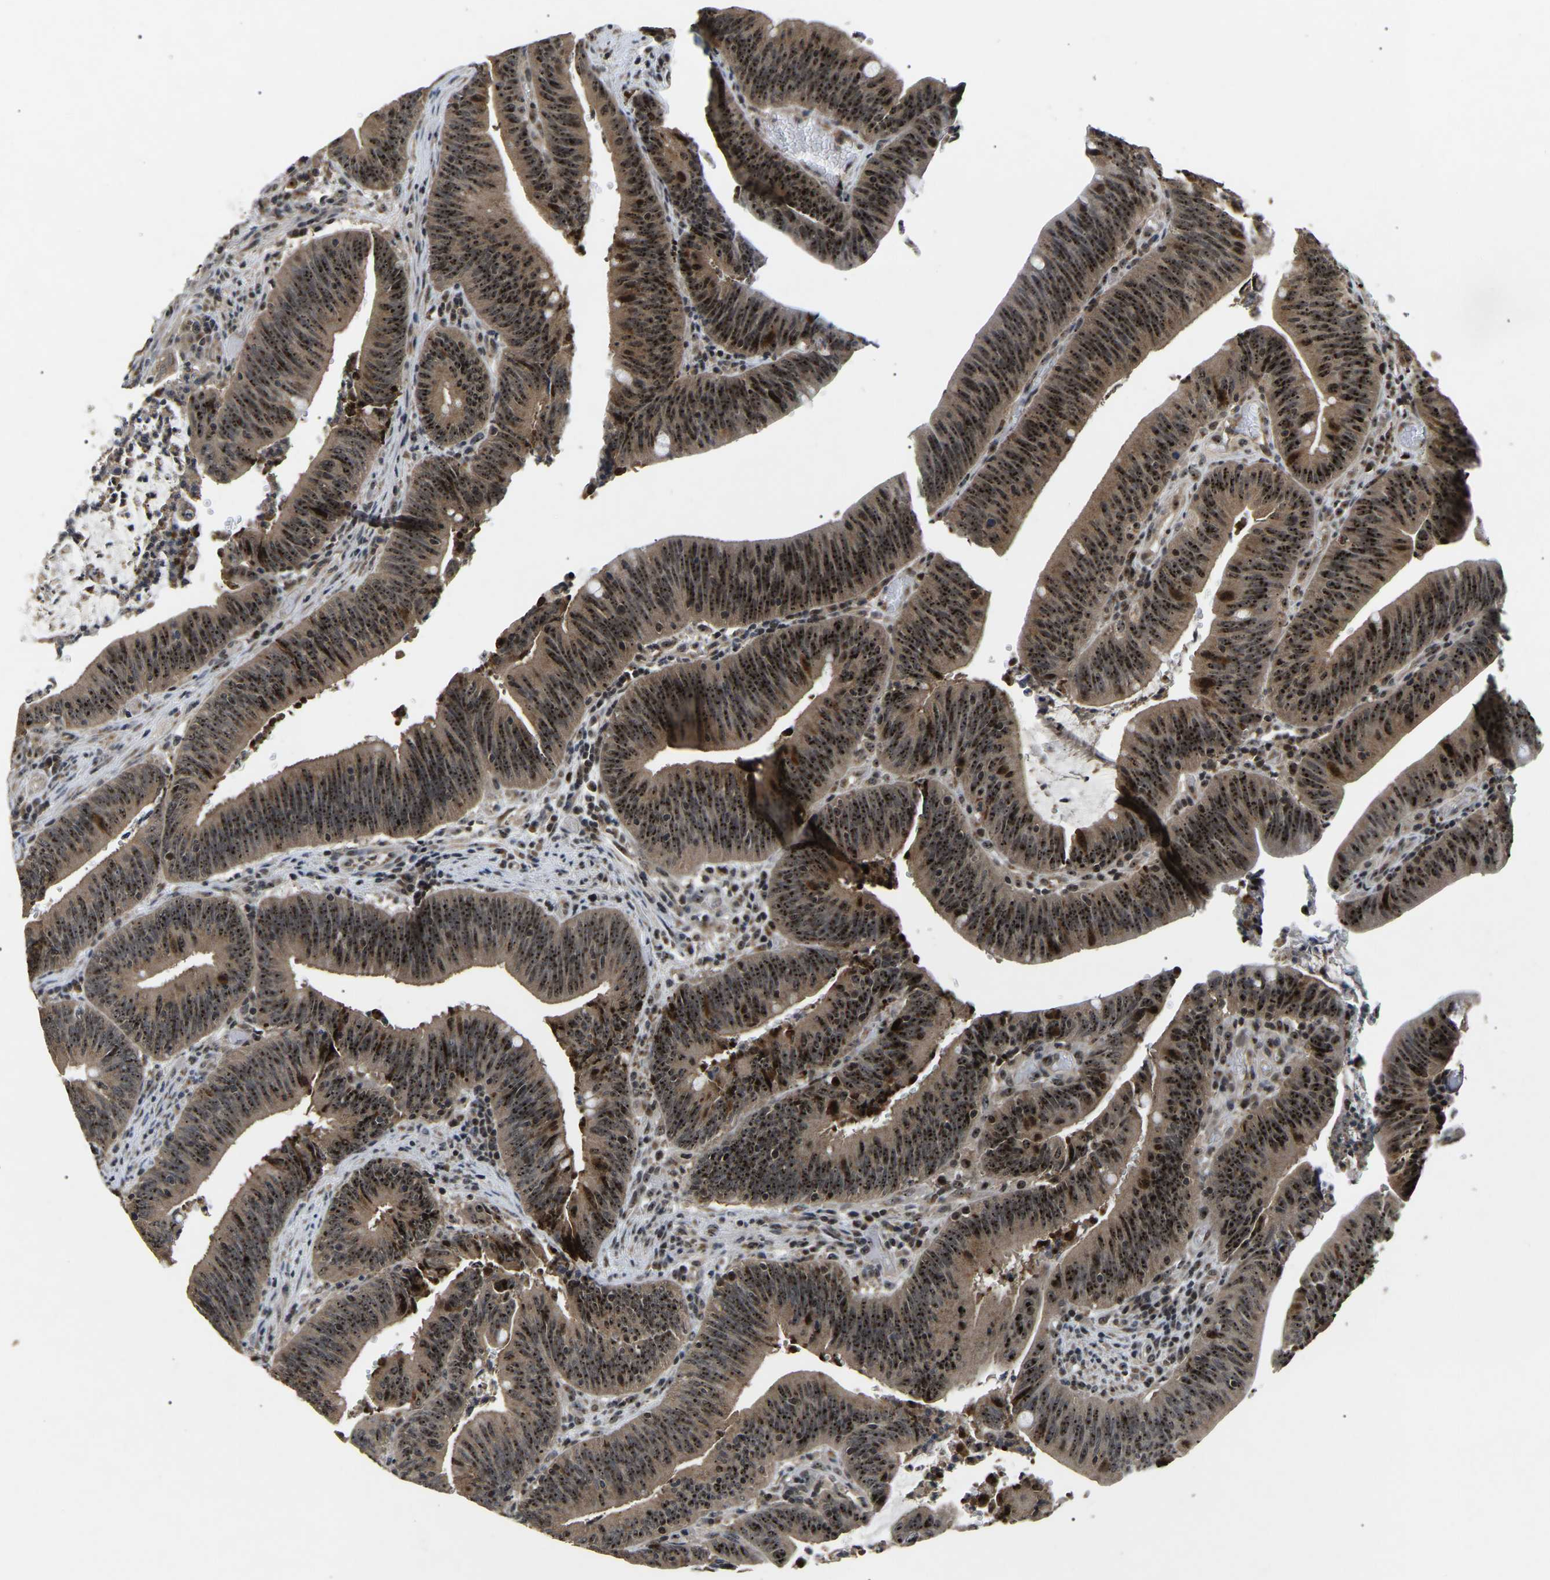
{"staining": {"intensity": "strong", "quantity": ">75%", "location": "cytoplasmic/membranous,nuclear"}, "tissue": "colorectal cancer", "cell_type": "Tumor cells", "image_type": "cancer", "snomed": [{"axis": "morphology", "description": "Normal tissue, NOS"}, {"axis": "morphology", "description": "Adenocarcinoma, NOS"}, {"axis": "topography", "description": "Rectum"}], "caption": "DAB immunohistochemical staining of human colorectal adenocarcinoma displays strong cytoplasmic/membranous and nuclear protein positivity in about >75% of tumor cells.", "gene": "RBM28", "patient": {"sex": "female", "age": 66}}